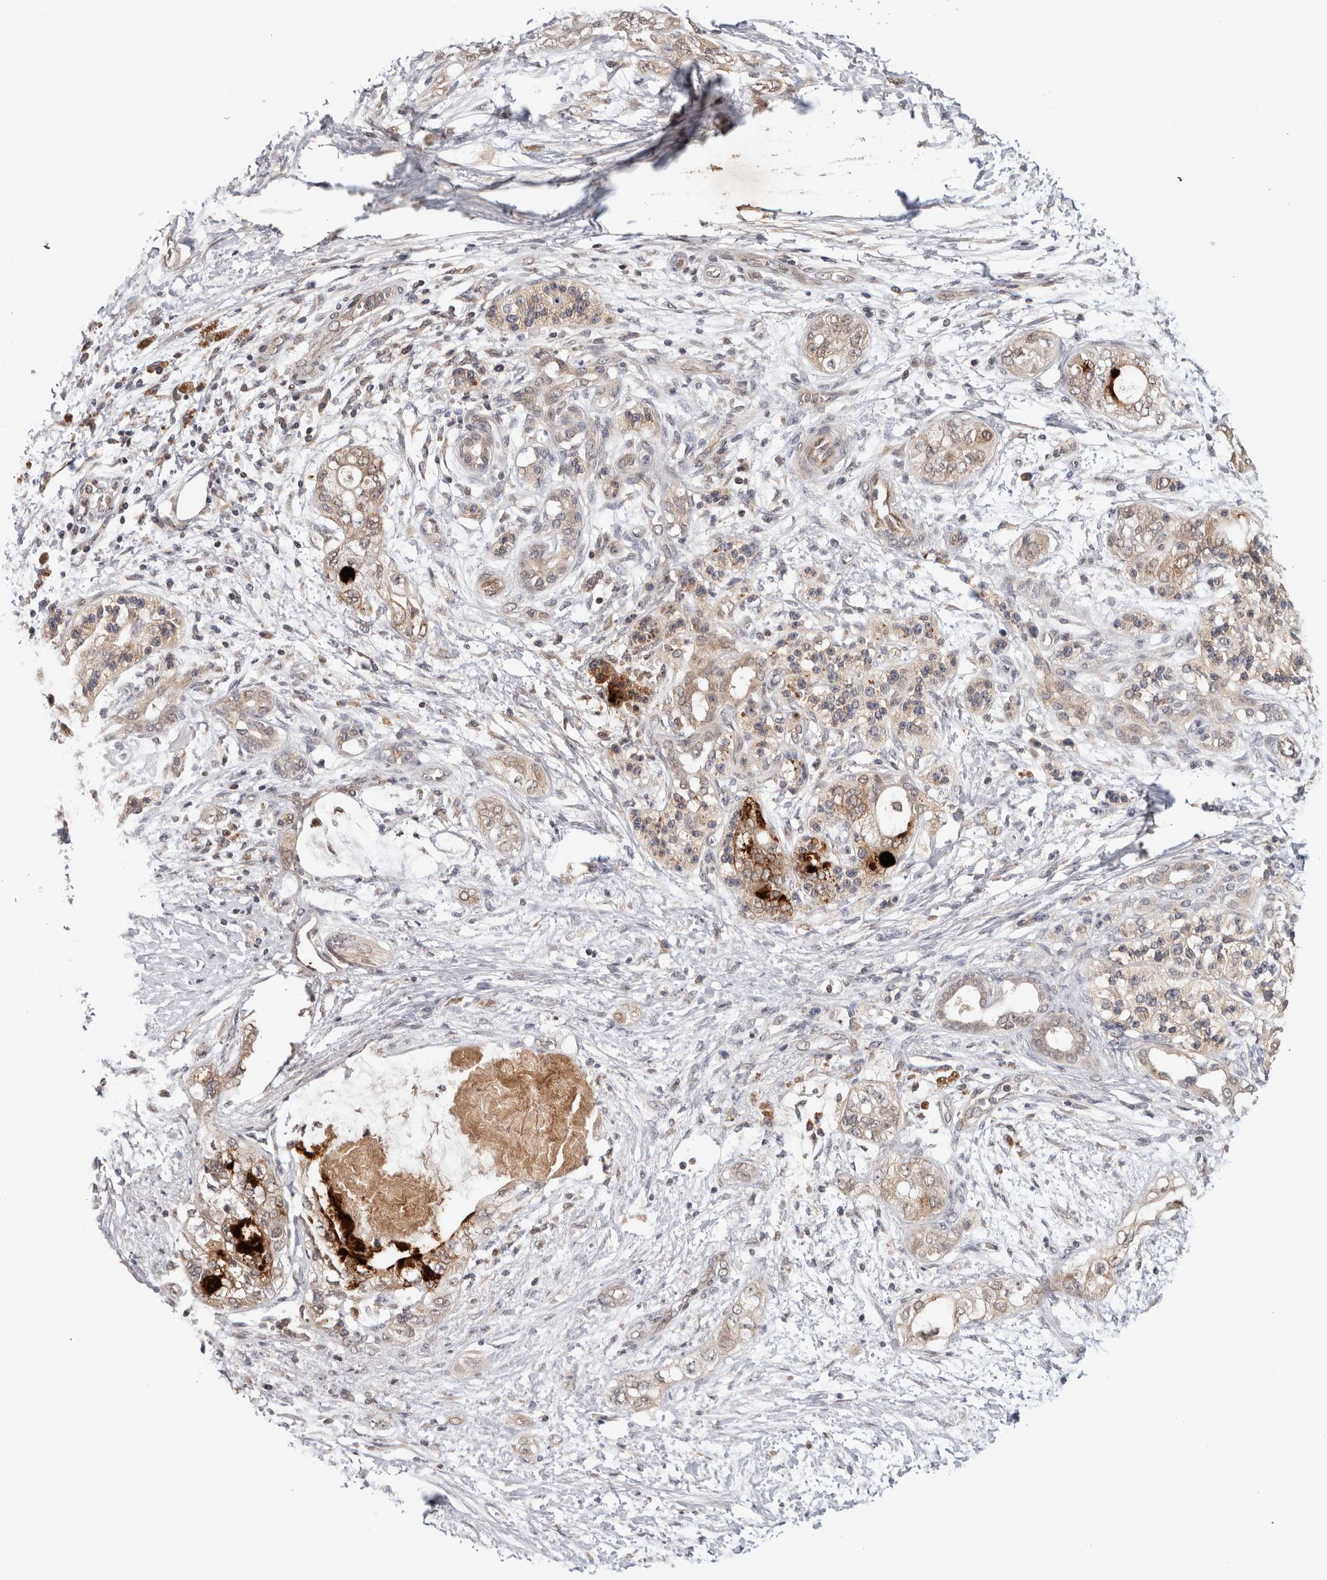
{"staining": {"intensity": "weak", "quantity": "<25%", "location": "cytoplasmic/membranous"}, "tissue": "pancreatic cancer", "cell_type": "Tumor cells", "image_type": "cancer", "snomed": [{"axis": "morphology", "description": "Adenocarcinoma, NOS"}, {"axis": "topography", "description": "Pancreas"}], "caption": "High power microscopy image of an immunohistochemistry (IHC) photomicrograph of pancreatic cancer, revealing no significant staining in tumor cells.", "gene": "HMOX2", "patient": {"sex": "male", "age": 70}}